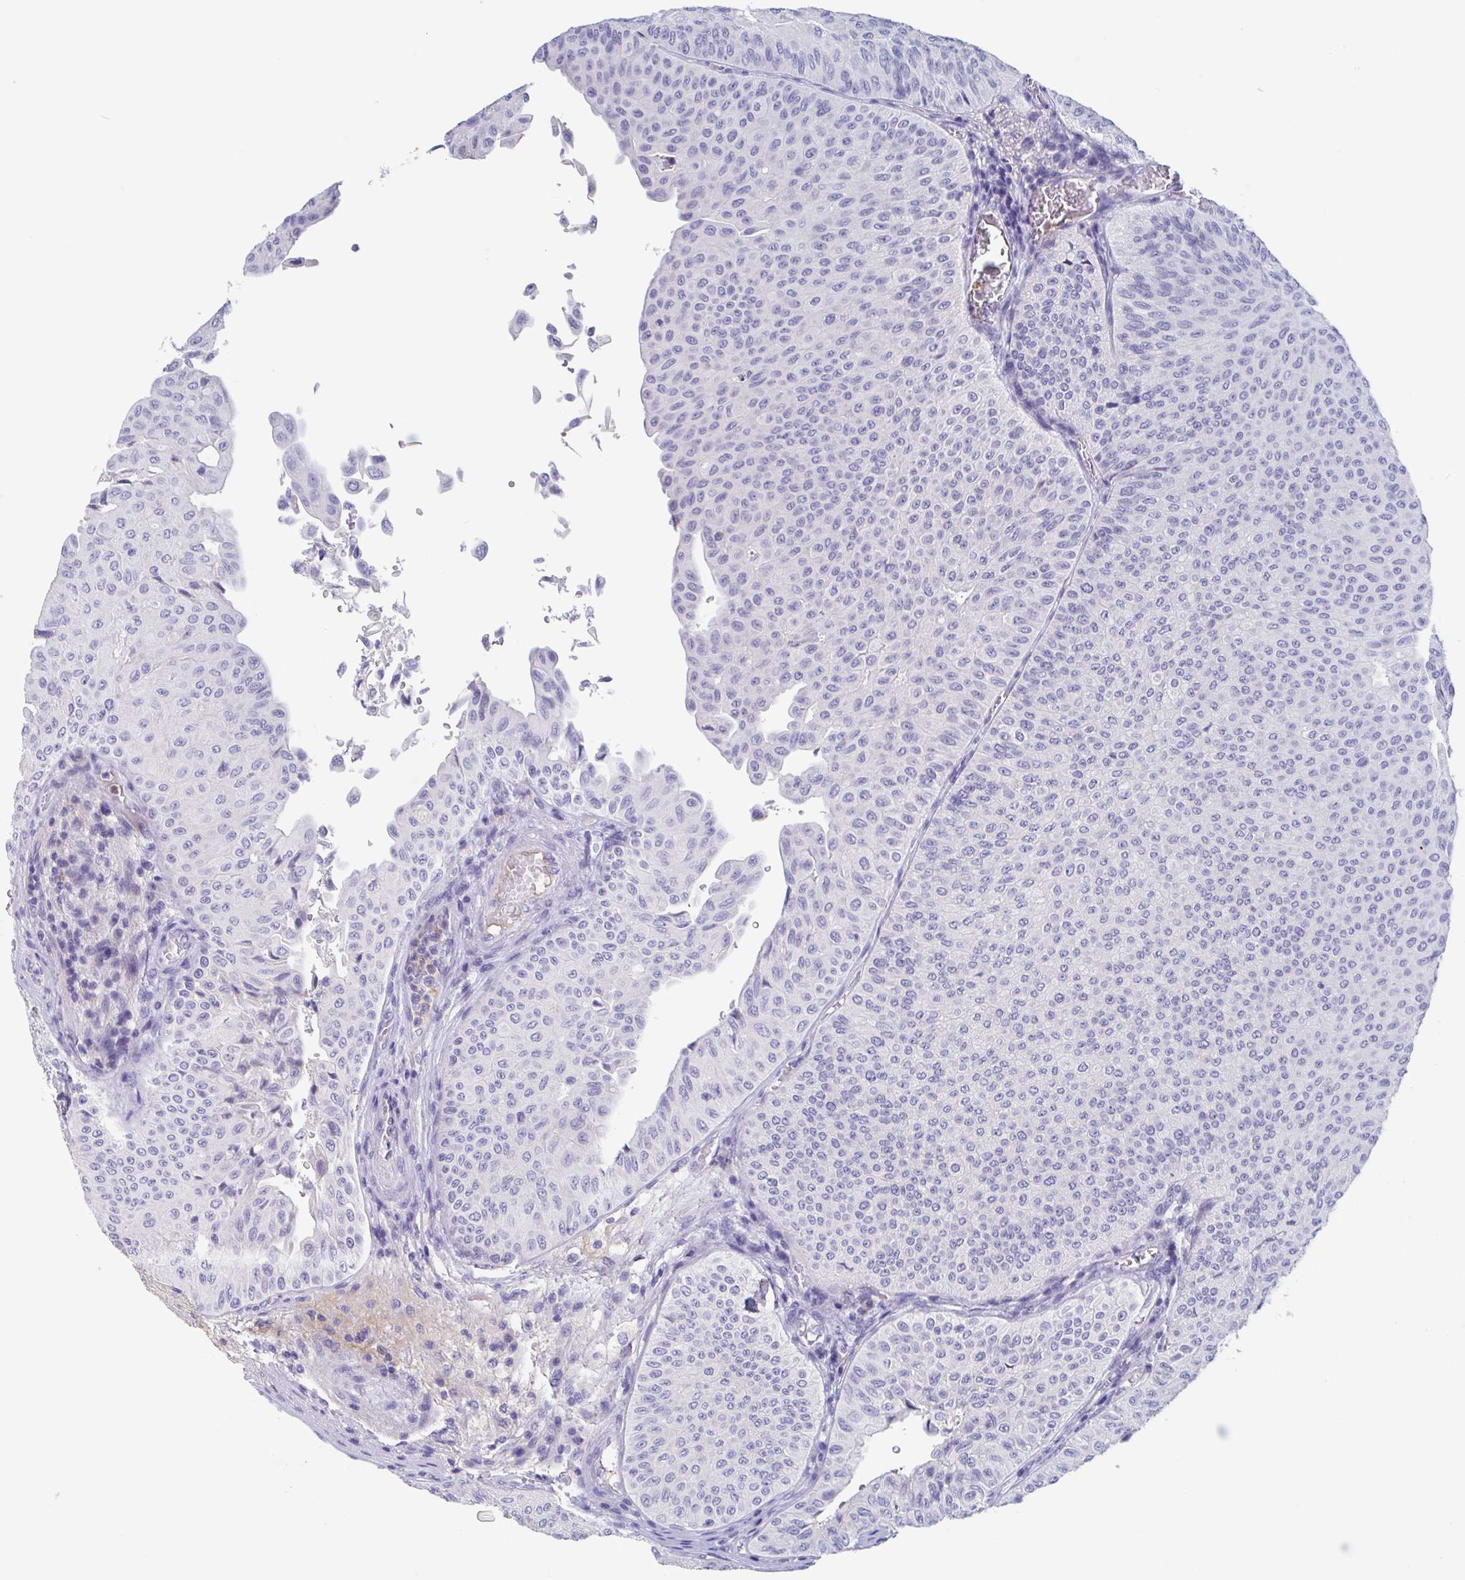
{"staining": {"intensity": "negative", "quantity": "none", "location": "none"}, "tissue": "urothelial cancer", "cell_type": "Tumor cells", "image_type": "cancer", "snomed": [{"axis": "morphology", "description": "Urothelial carcinoma, NOS"}, {"axis": "topography", "description": "Urinary bladder"}], "caption": "This is an immunohistochemistry image of urothelial cancer. There is no staining in tumor cells.", "gene": "ZNHIT2", "patient": {"sex": "male", "age": 59}}